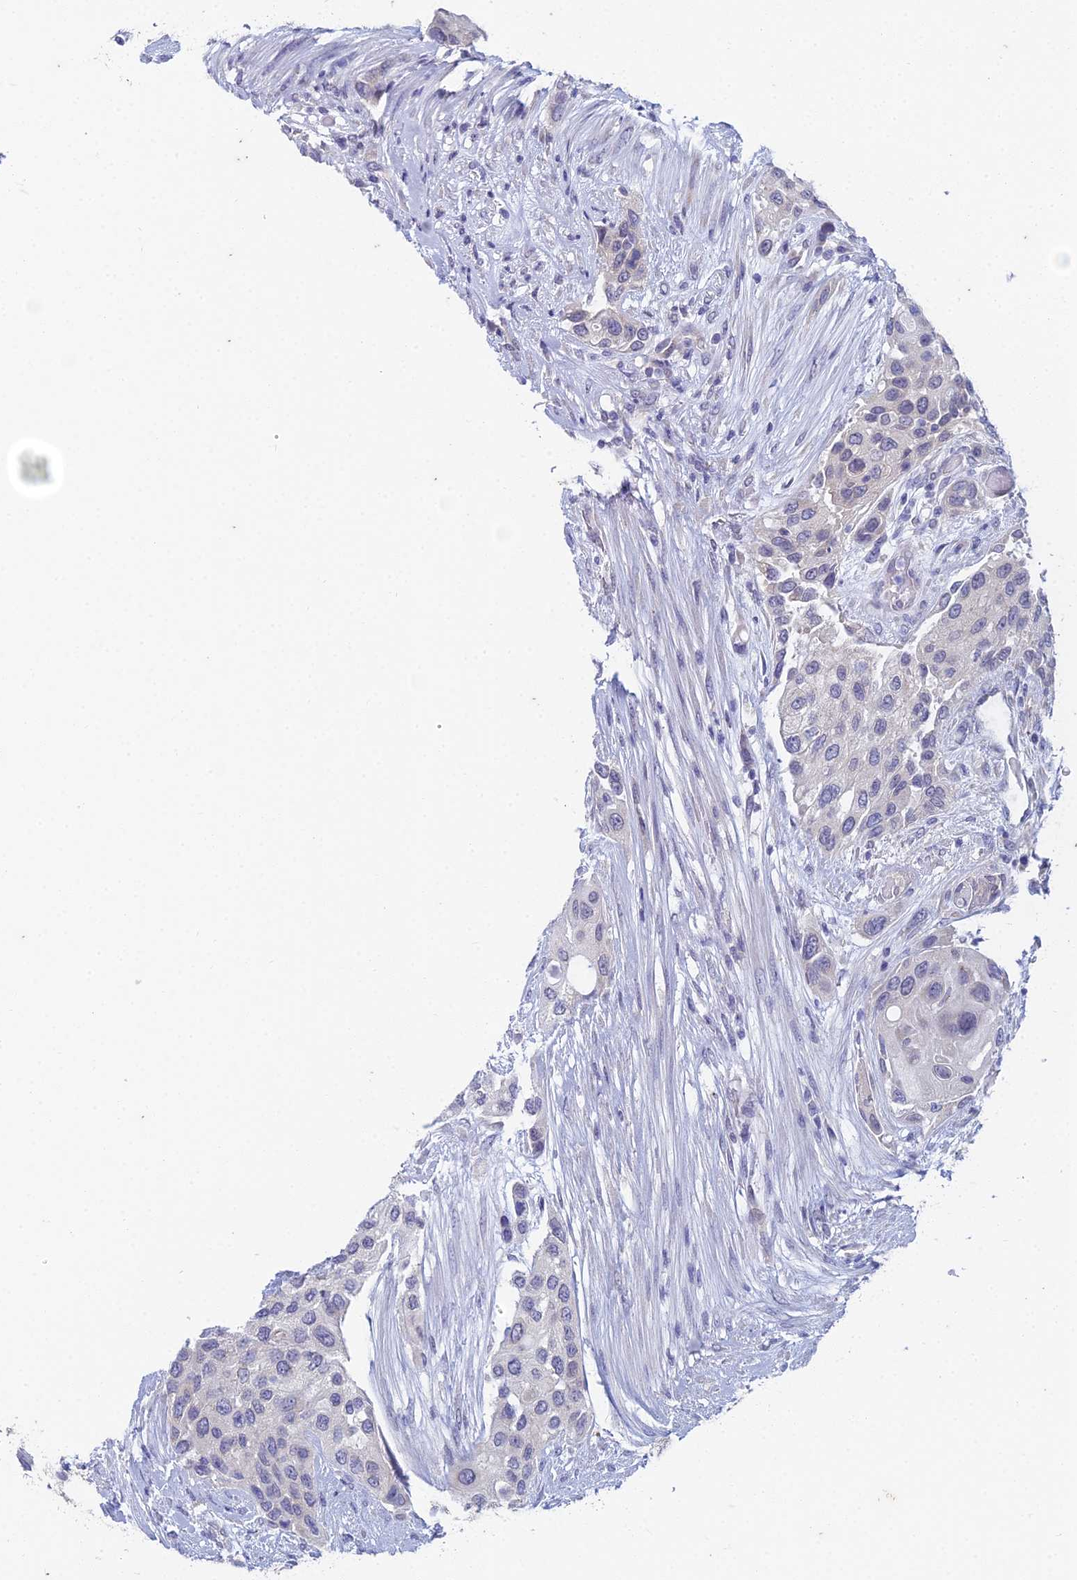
{"staining": {"intensity": "negative", "quantity": "none", "location": "none"}, "tissue": "urothelial cancer", "cell_type": "Tumor cells", "image_type": "cancer", "snomed": [{"axis": "morphology", "description": "Normal tissue, NOS"}, {"axis": "morphology", "description": "Urothelial carcinoma, High grade"}, {"axis": "topography", "description": "Vascular tissue"}, {"axis": "topography", "description": "Urinary bladder"}], "caption": "Immunohistochemistry histopathology image of neoplastic tissue: urothelial cancer stained with DAB exhibits no significant protein expression in tumor cells. The staining is performed using DAB (3,3'-diaminobenzidine) brown chromogen with nuclei counter-stained in using hematoxylin.", "gene": "EEF2KMT", "patient": {"sex": "female", "age": 56}}